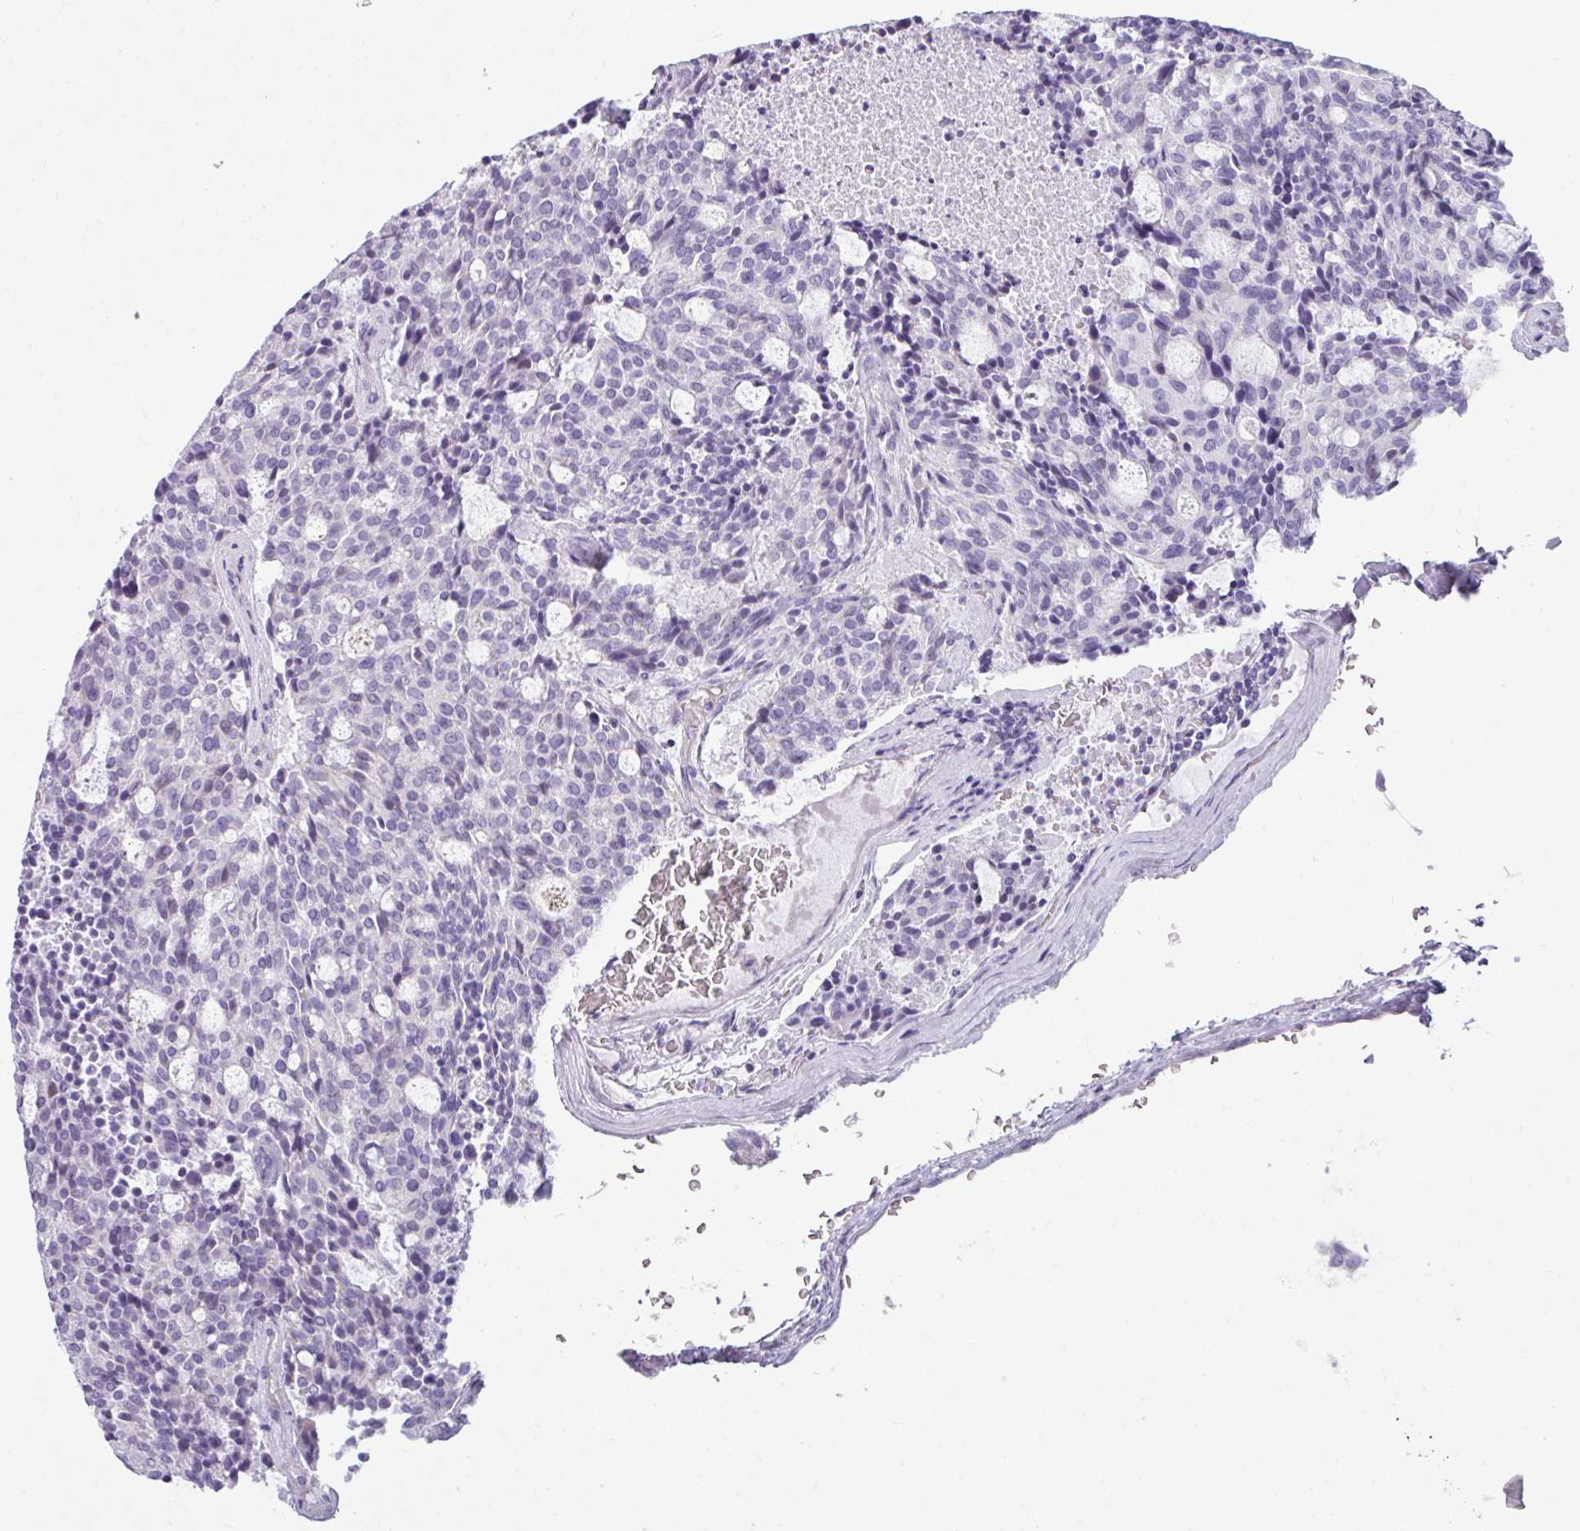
{"staining": {"intensity": "negative", "quantity": "none", "location": "none"}, "tissue": "carcinoid", "cell_type": "Tumor cells", "image_type": "cancer", "snomed": [{"axis": "morphology", "description": "Carcinoid, malignant, NOS"}, {"axis": "topography", "description": "Pancreas"}], "caption": "The micrograph demonstrates no staining of tumor cells in carcinoid.", "gene": "STAT5A", "patient": {"sex": "female", "age": 54}}